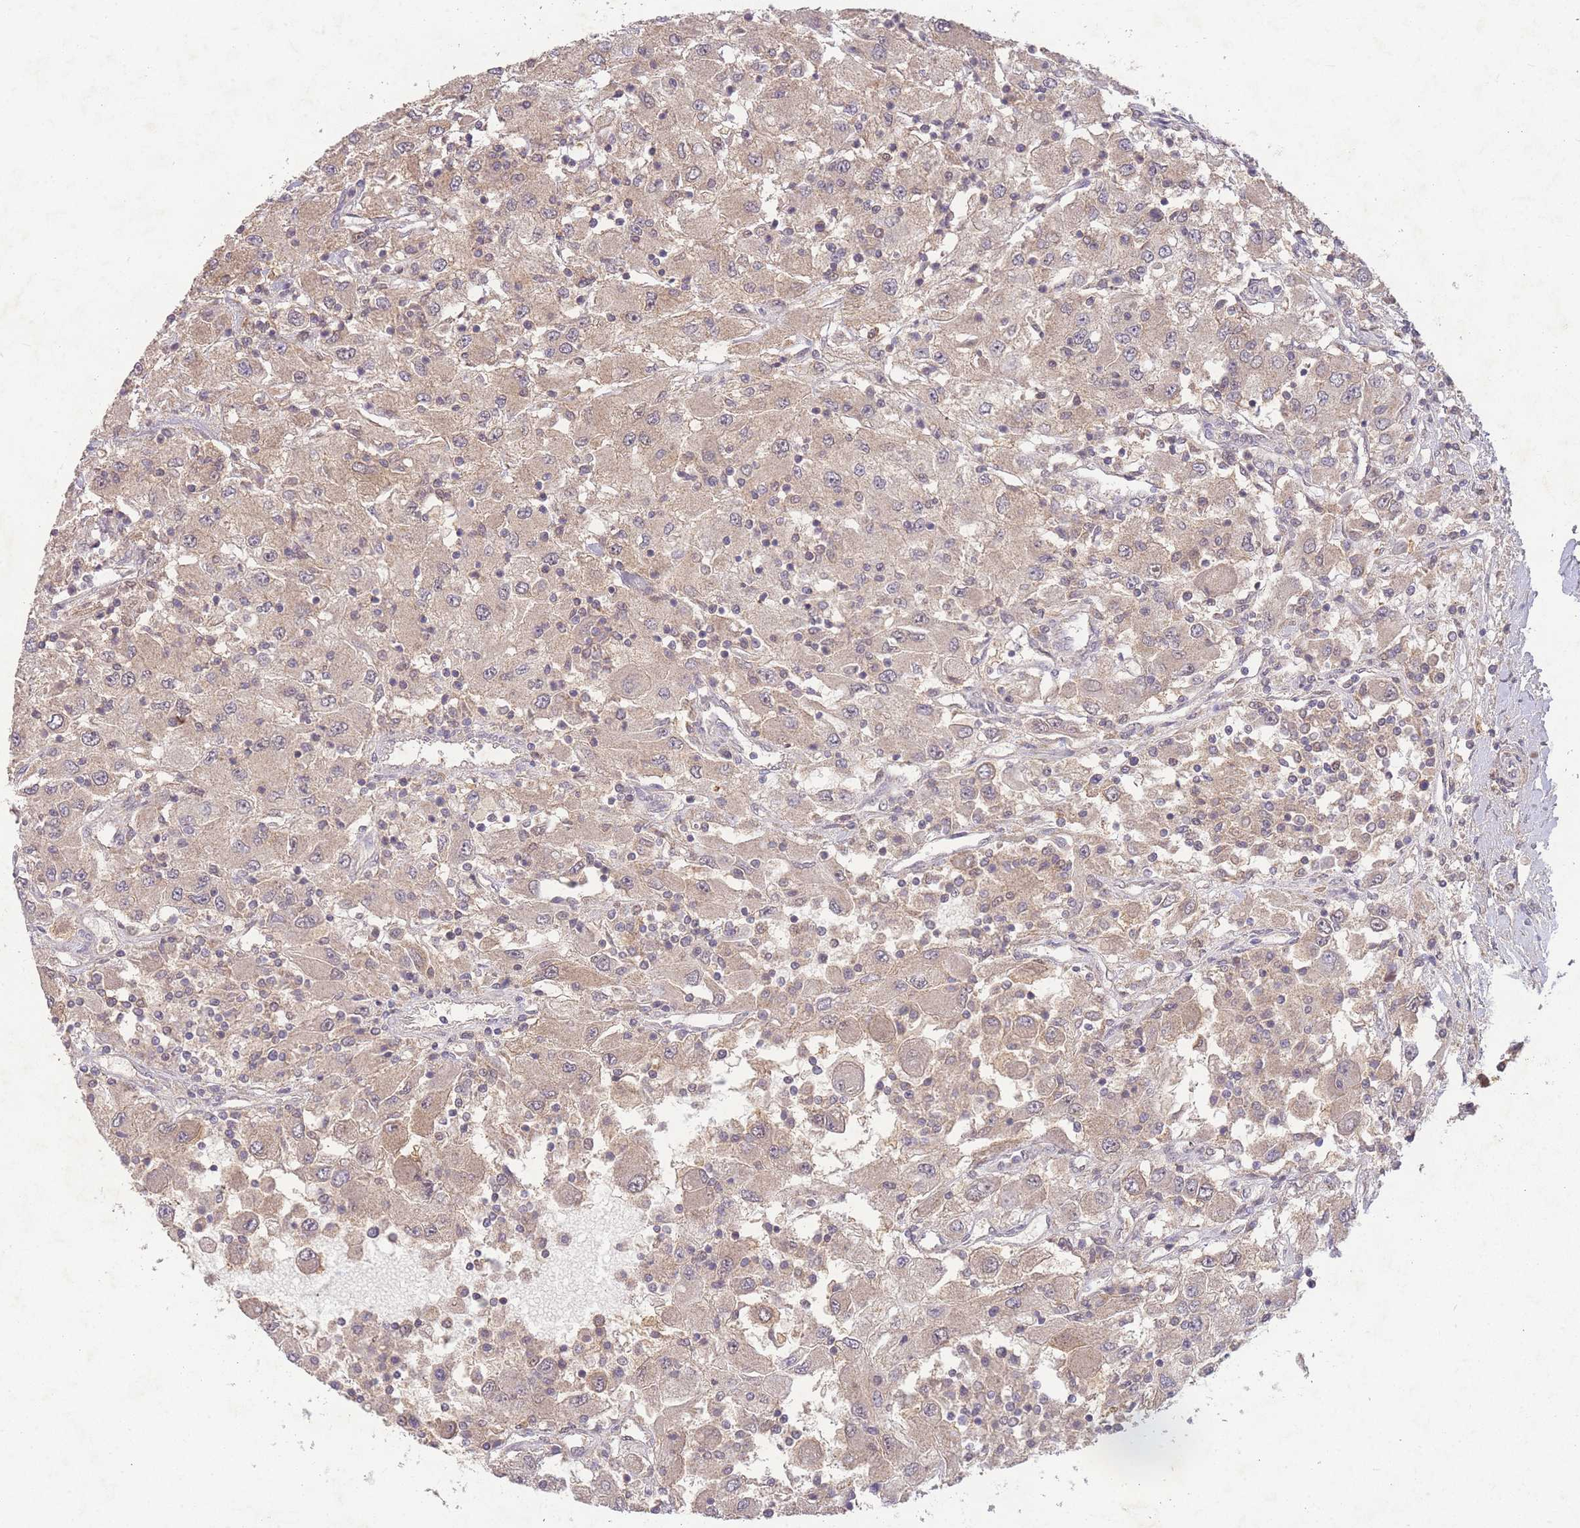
{"staining": {"intensity": "weak", "quantity": ">75%", "location": "cytoplasmic/membranous,nuclear"}, "tissue": "renal cancer", "cell_type": "Tumor cells", "image_type": "cancer", "snomed": [{"axis": "morphology", "description": "Adenocarcinoma, NOS"}, {"axis": "topography", "description": "Kidney"}], "caption": "Immunohistochemistry (IHC) of adenocarcinoma (renal) shows low levels of weak cytoplasmic/membranous and nuclear expression in about >75% of tumor cells.", "gene": "RNF144B", "patient": {"sex": "female", "age": 67}}